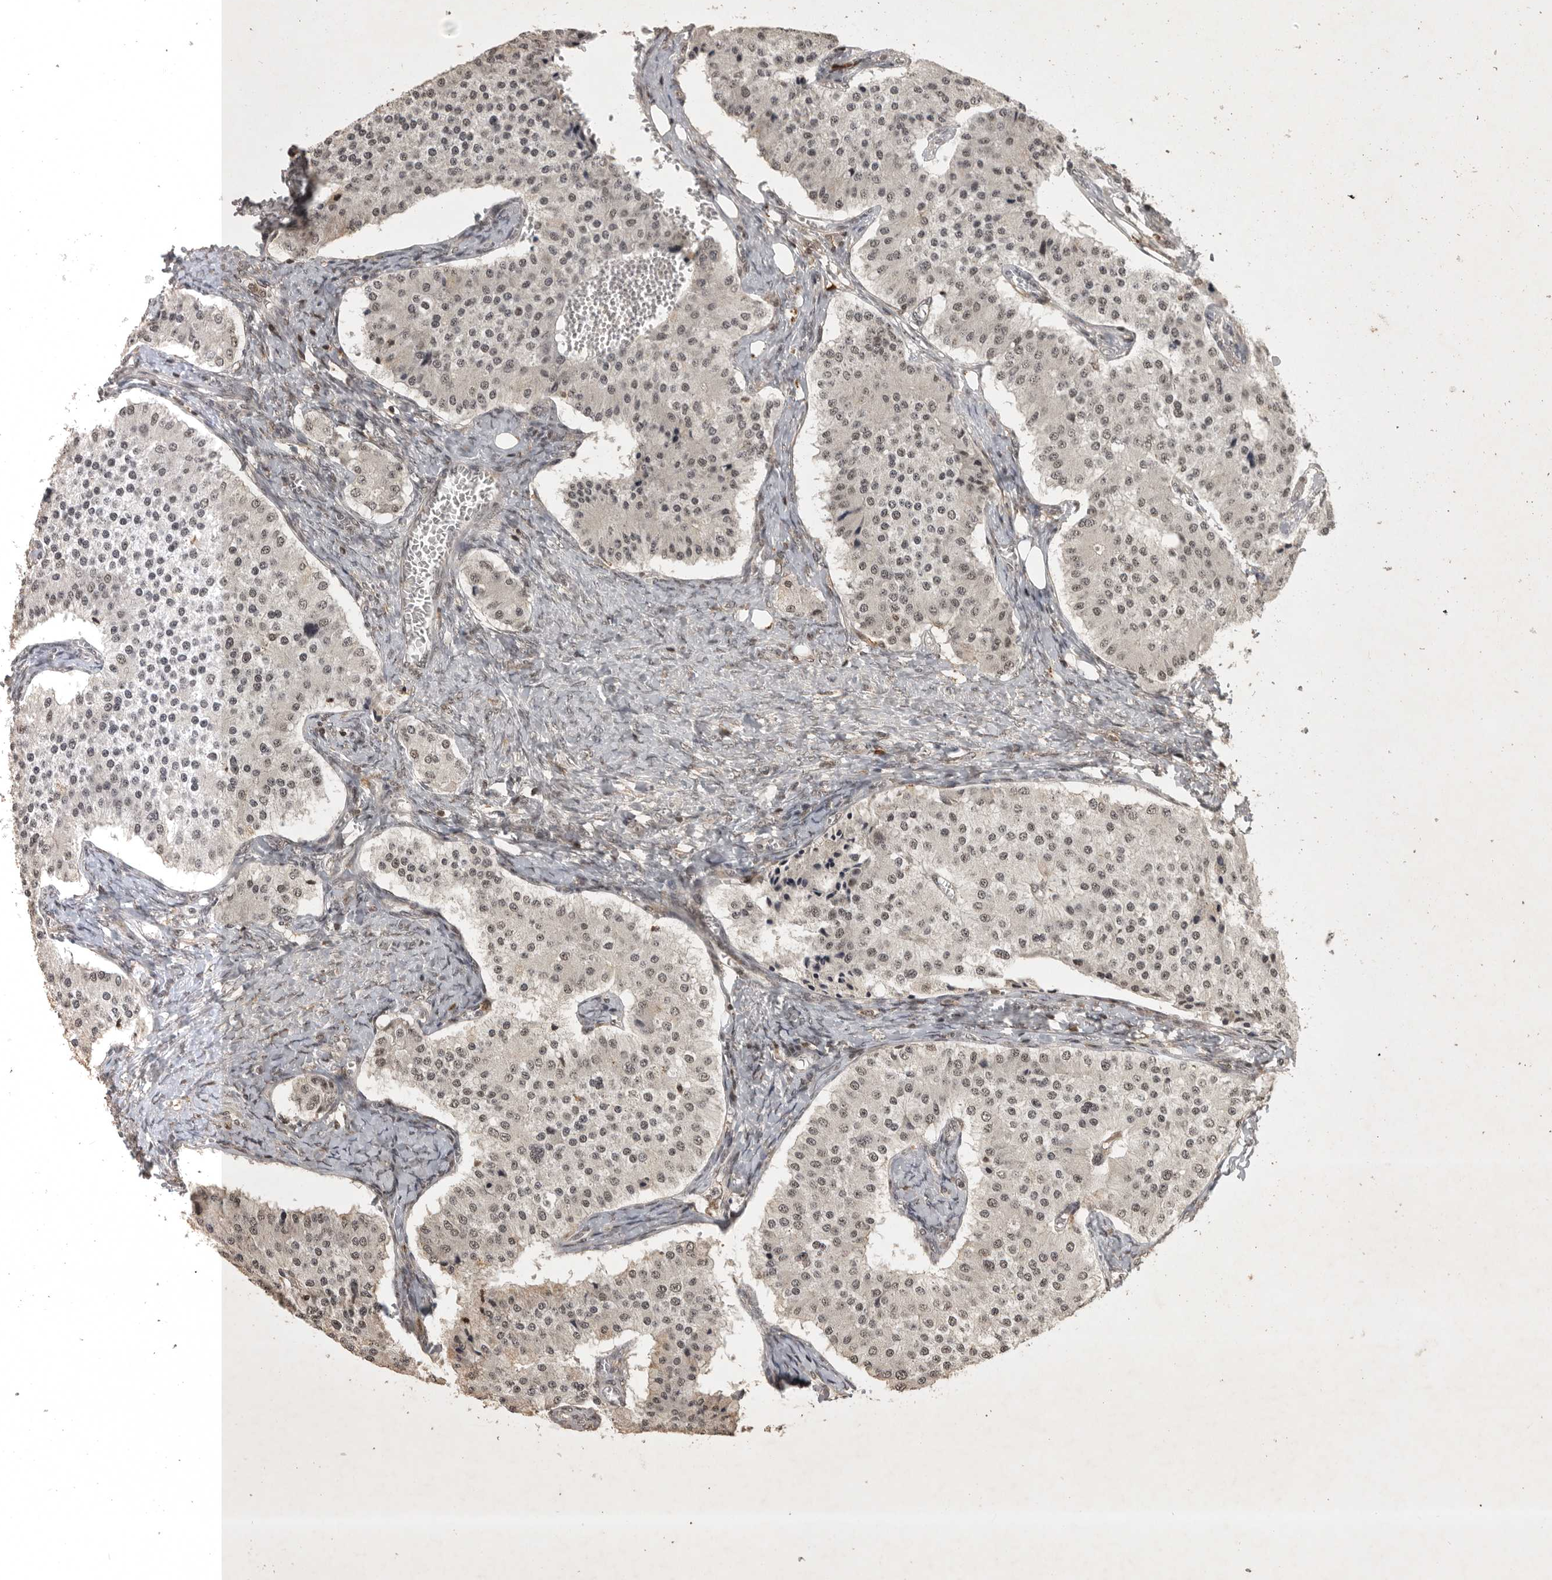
{"staining": {"intensity": "weak", "quantity": "25%-75%", "location": "nuclear"}, "tissue": "carcinoid", "cell_type": "Tumor cells", "image_type": "cancer", "snomed": [{"axis": "morphology", "description": "Carcinoid, malignant, NOS"}, {"axis": "topography", "description": "Colon"}], "caption": "The image exhibits immunohistochemical staining of carcinoid. There is weak nuclear expression is present in about 25%-75% of tumor cells.", "gene": "CBLL1", "patient": {"sex": "female", "age": 52}}